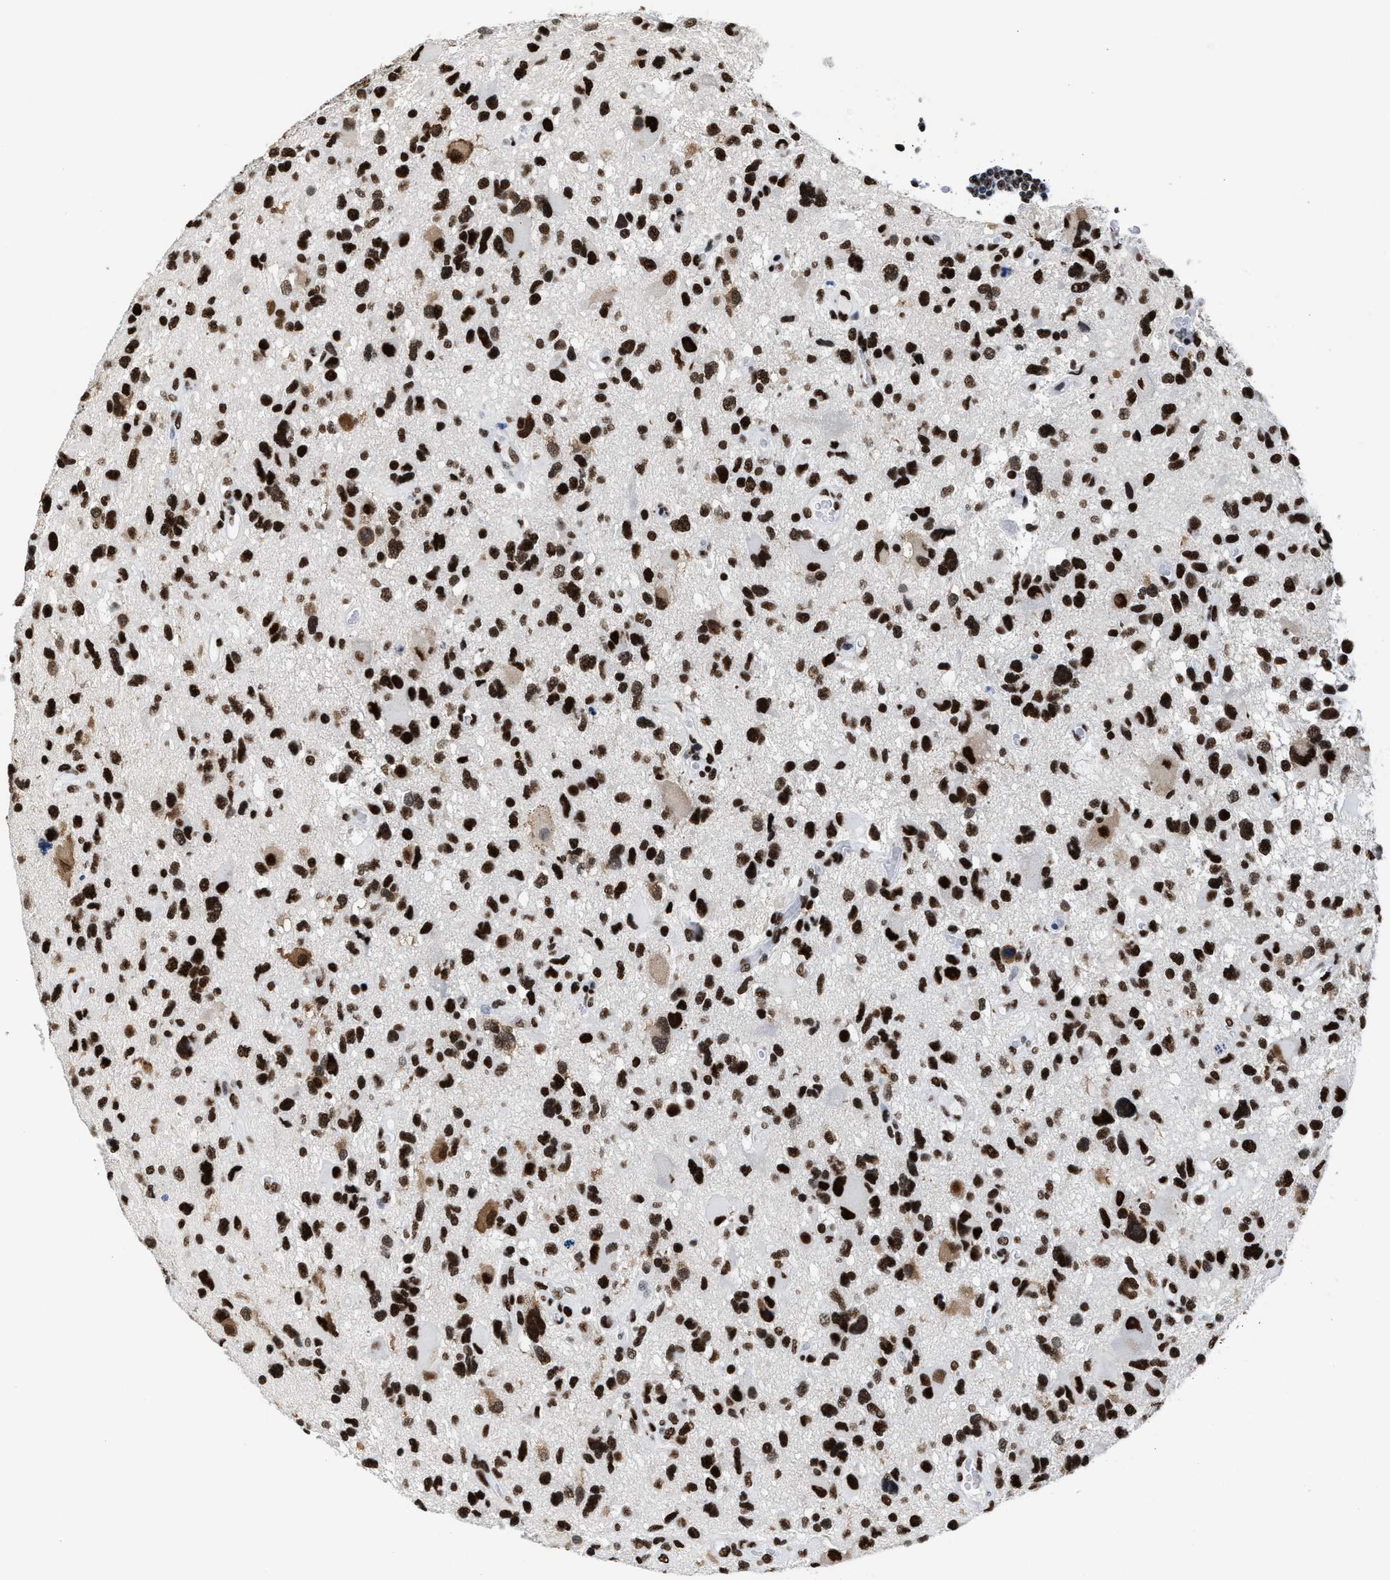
{"staining": {"intensity": "strong", "quantity": ">75%", "location": "nuclear"}, "tissue": "glioma", "cell_type": "Tumor cells", "image_type": "cancer", "snomed": [{"axis": "morphology", "description": "Glioma, malignant, High grade"}, {"axis": "topography", "description": "Brain"}], "caption": "Protein expression analysis of human glioma reveals strong nuclear staining in about >75% of tumor cells. Nuclei are stained in blue.", "gene": "SMARCC2", "patient": {"sex": "male", "age": 33}}